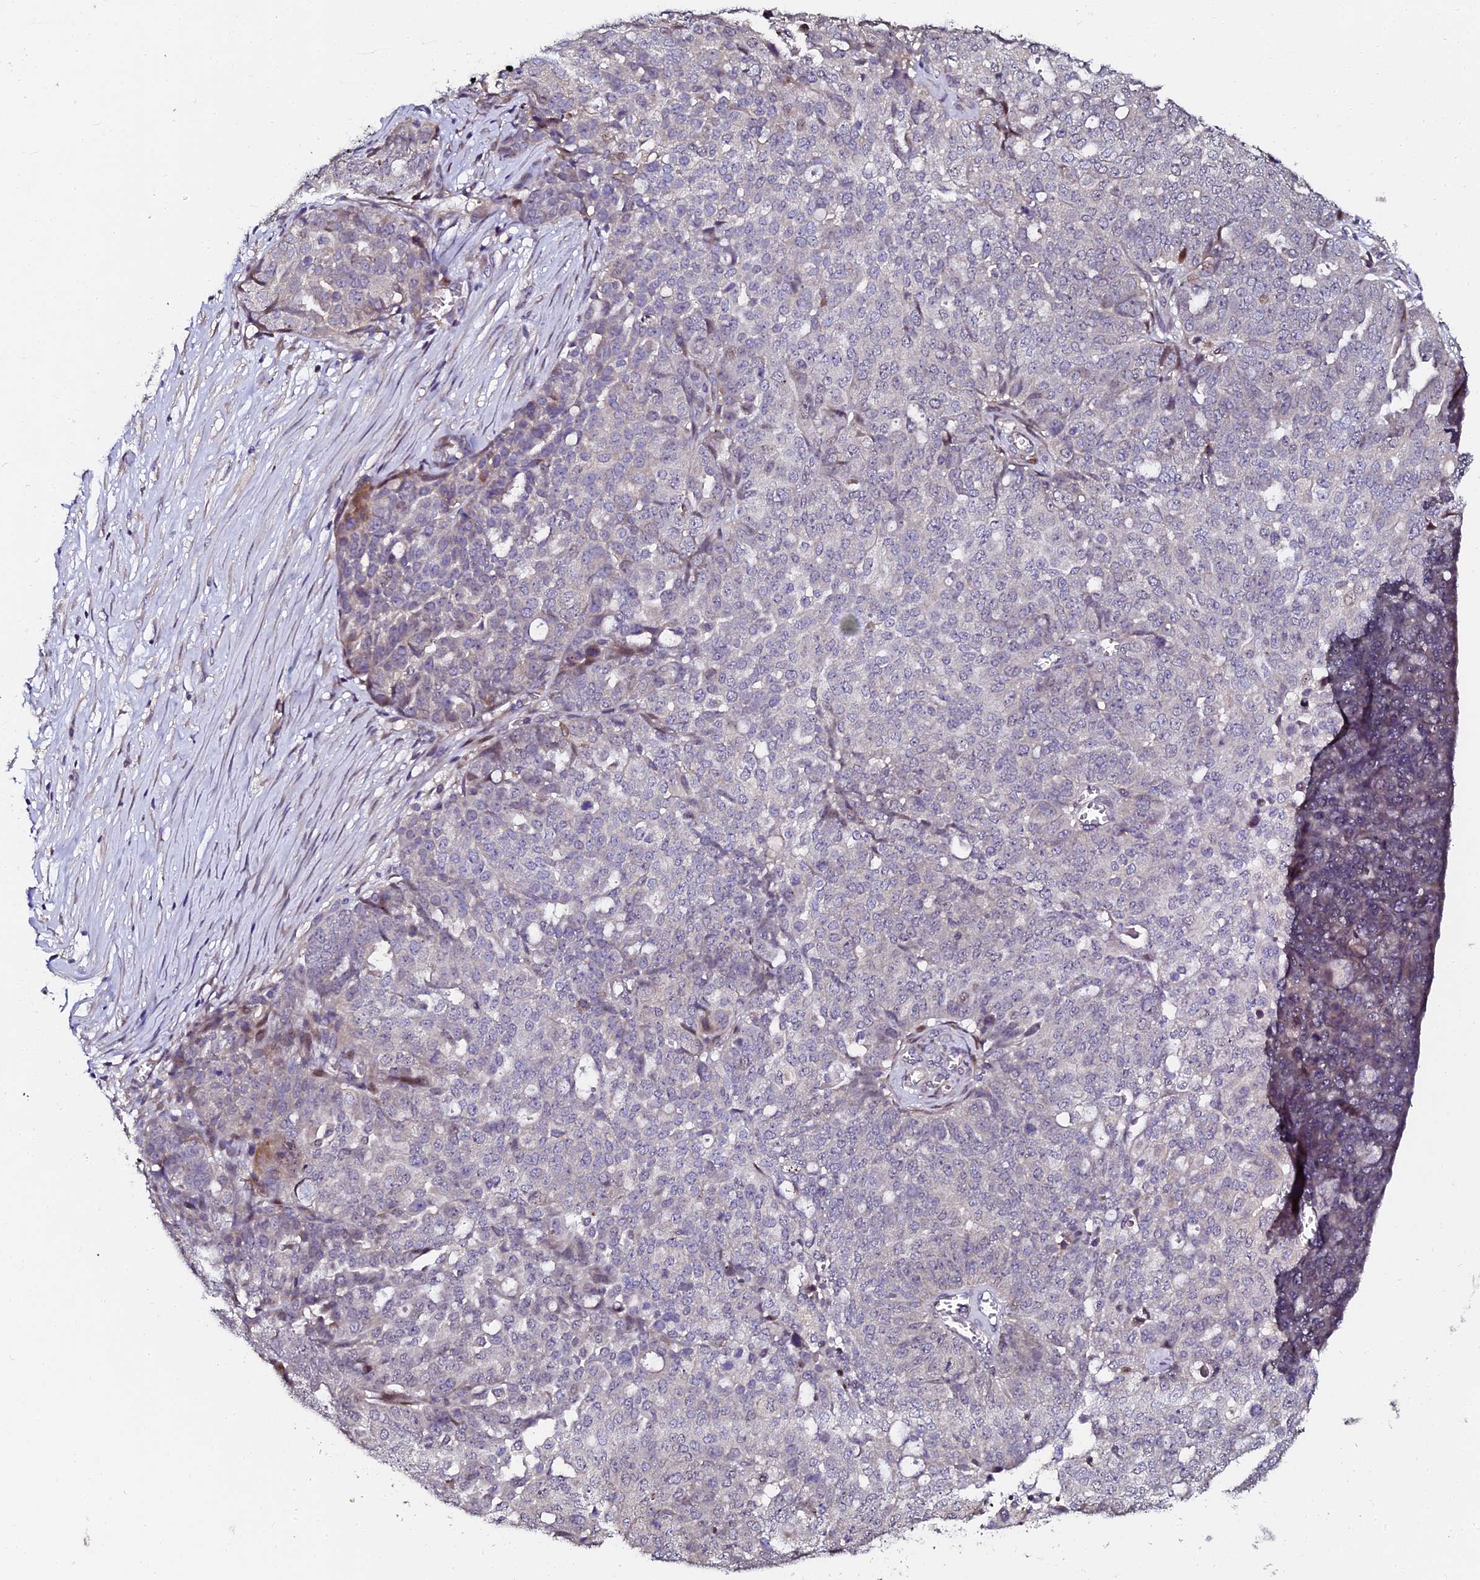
{"staining": {"intensity": "negative", "quantity": "none", "location": "none"}, "tissue": "ovarian cancer", "cell_type": "Tumor cells", "image_type": "cancer", "snomed": [{"axis": "morphology", "description": "Cystadenocarcinoma, serous, NOS"}, {"axis": "topography", "description": "Soft tissue"}, {"axis": "topography", "description": "Ovary"}], "caption": "Tumor cells show no significant protein staining in ovarian cancer (serous cystadenocarcinoma). (Brightfield microscopy of DAB immunohistochemistry (IHC) at high magnification).", "gene": "GPN3", "patient": {"sex": "female", "age": 57}}